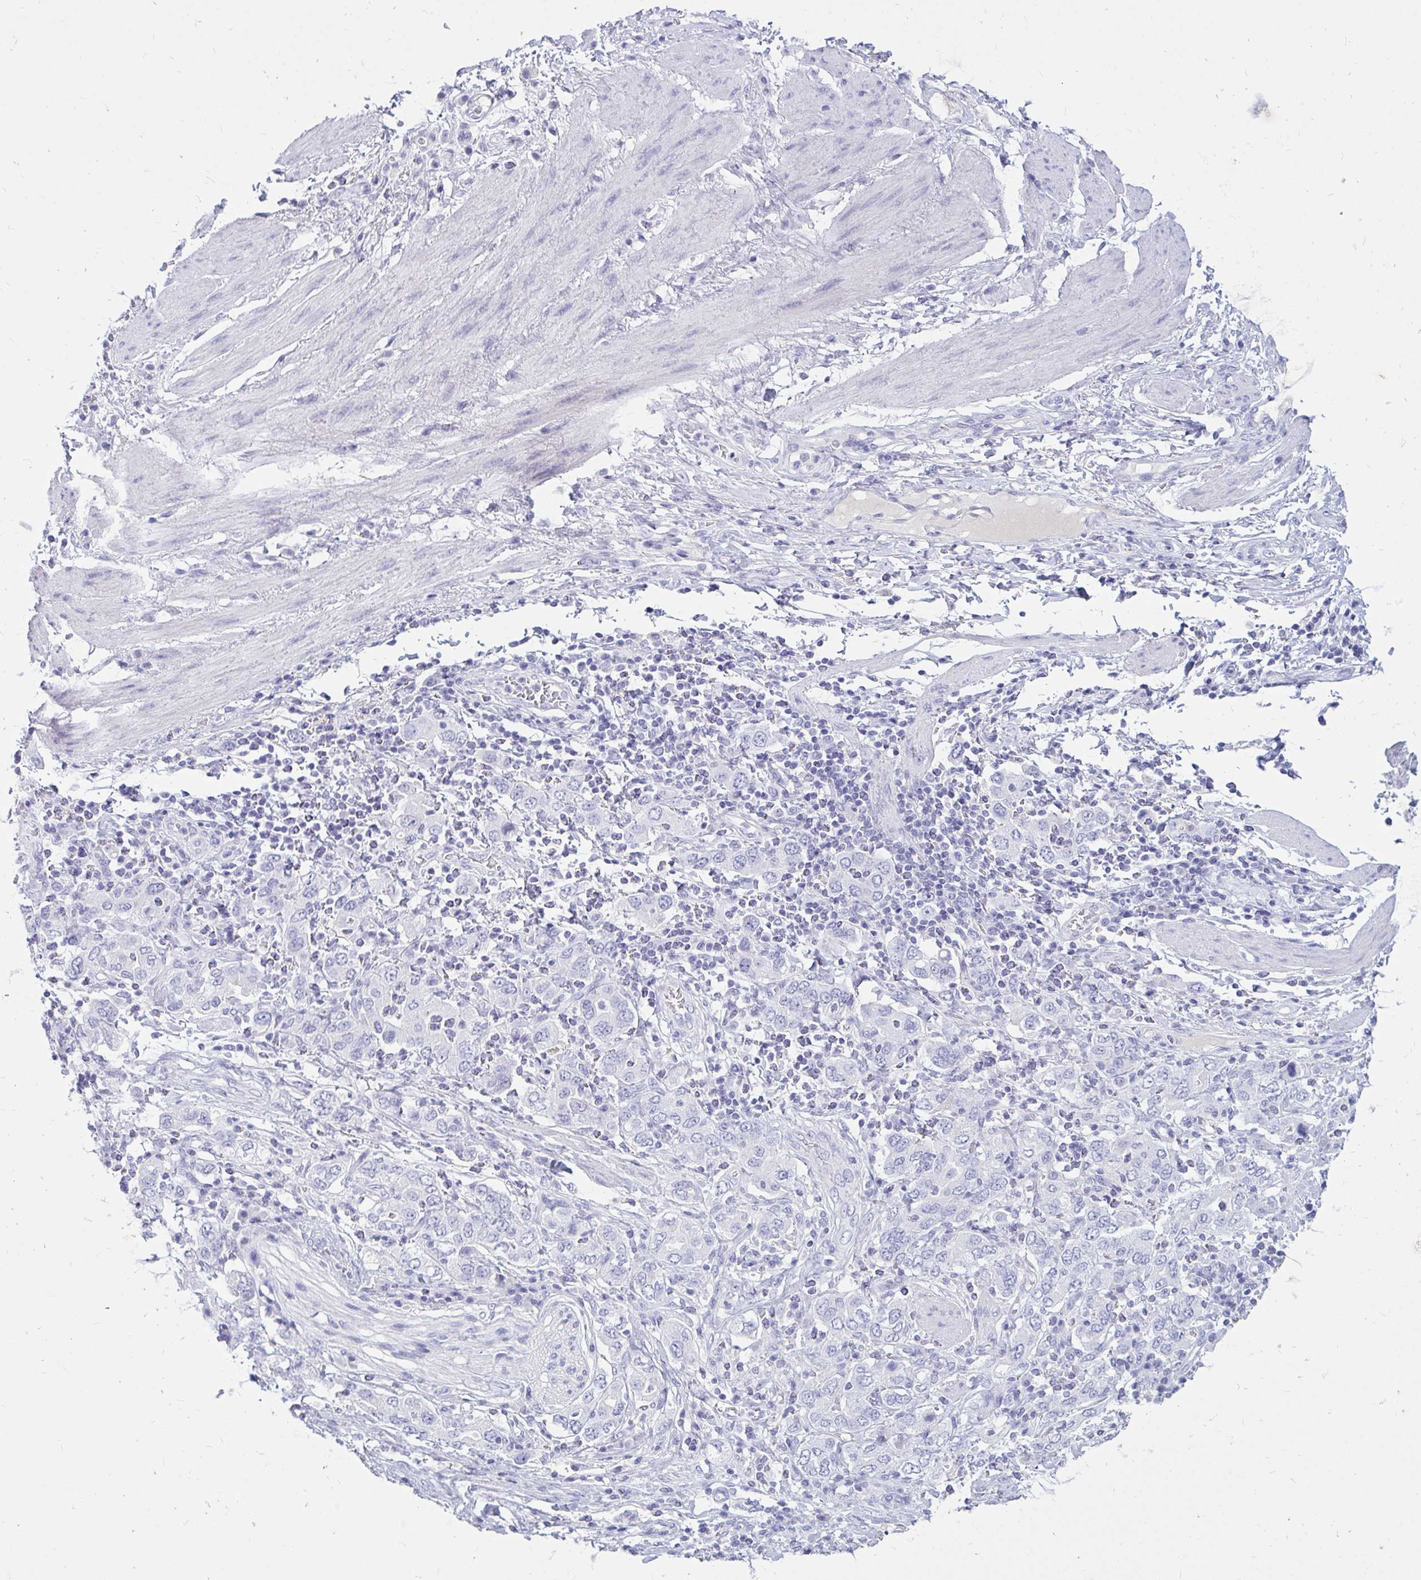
{"staining": {"intensity": "negative", "quantity": "none", "location": "none"}, "tissue": "stomach cancer", "cell_type": "Tumor cells", "image_type": "cancer", "snomed": [{"axis": "morphology", "description": "Adenocarcinoma, NOS"}, {"axis": "topography", "description": "Stomach, upper"}, {"axis": "topography", "description": "Stomach"}], "caption": "A micrograph of human stomach adenocarcinoma is negative for staining in tumor cells.", "gene": "NANOGNB", "patient": {"sex": "male", "age": 62}}